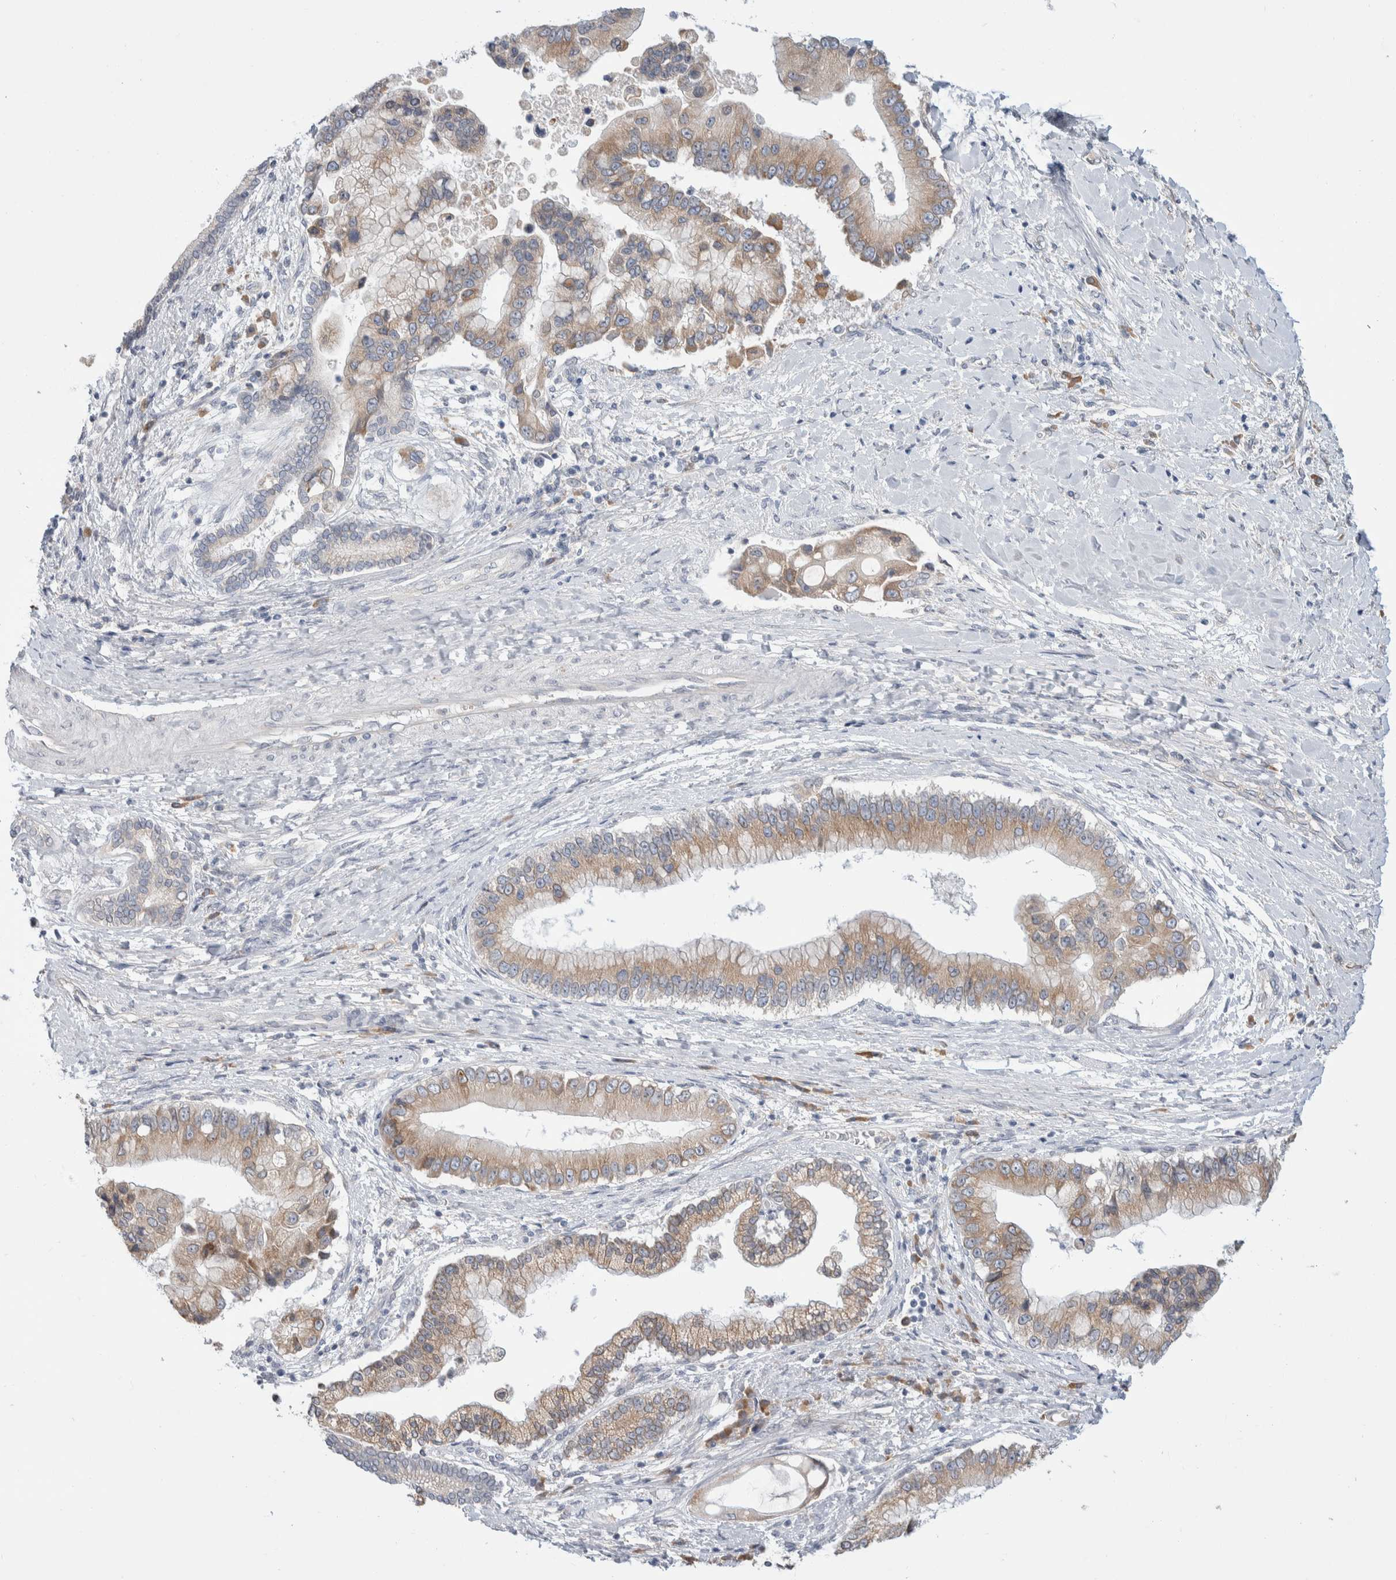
{"staining": {"intensity": "weak", "quantity": "25%-75%", "location": "cytoplasmic/membranous"}, "tissue": "liver cancer", "cell_type": "Tumor cells", "image_type": "cancer", "snomed": [{"axis": "morphology", "description": "Cholangiocarcinoma"}, {"axis": "topography", "description": "Liver"}], "caption": "This micrograph exhibits liver cancer stained with IHC to label a protein in brown. The cytoplasmic/membranous of tumor cells show weak positivity for the protein. Nuclei are counter-stained blue.", "gene": "RUSF1", "patient": {"sex": "male", "age": 50}}